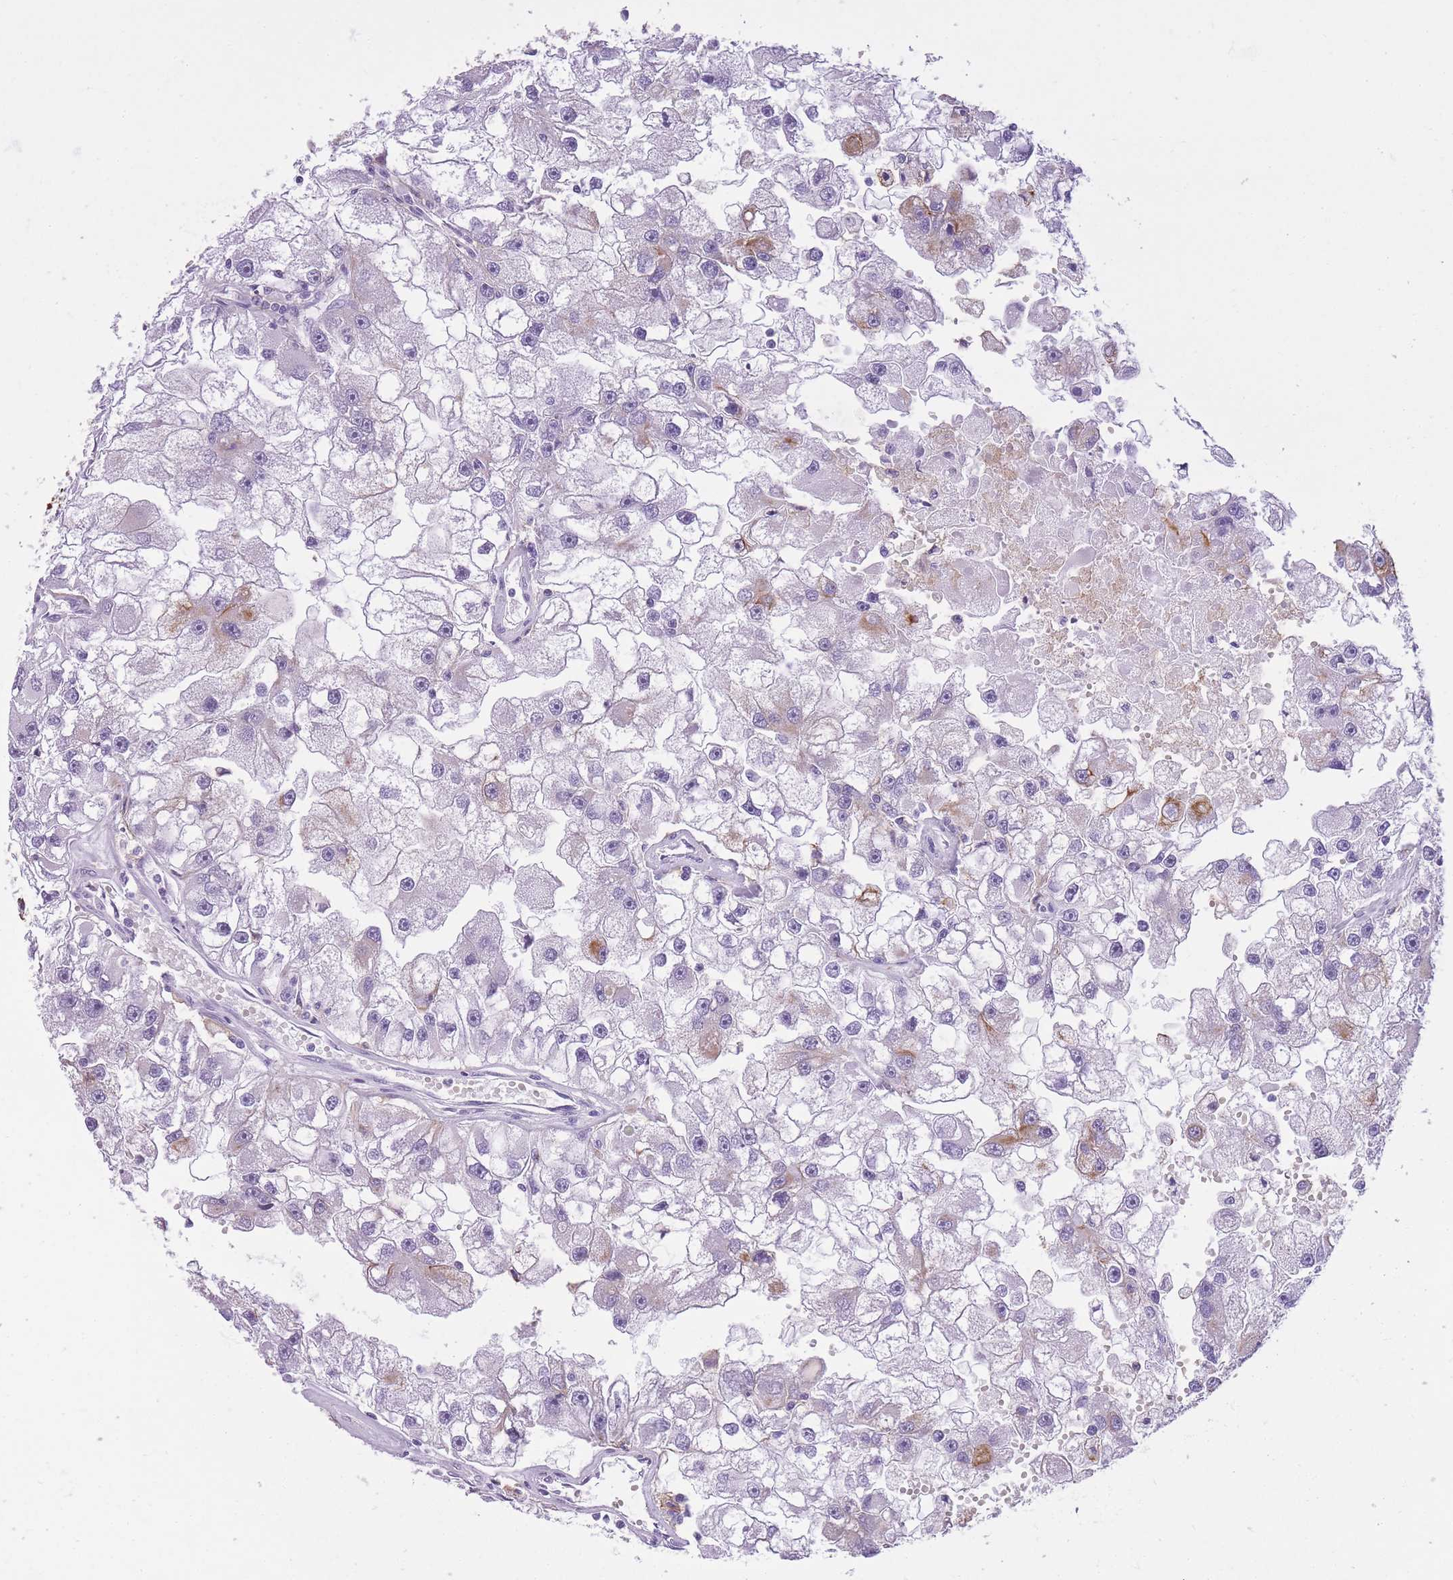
{"staining": {"intensity": "strong", "quantity": "<25%", "location": "cytoplasmic/membranous"}, "tissue": "renal cancer", "cell_type": "Tumor cells", "image_type": "cancer", "snomed": [{"axis": "morphology", "description": "Adenocarcinoma, NOS"}, {"axis": "topography", "description": "Kidney"}], "caption": "Brown immunohistochemical staining in renal cancer demonstrates strong cytoplasmic/membranous positivity in about <25% of tumor cells. The staining was performed using DAB, with brown indicating positive protein expression. Nuclei are stained blue with hematoxylin.", "gene": "RADX", "patient": {"sex": "male", "age": 63}}